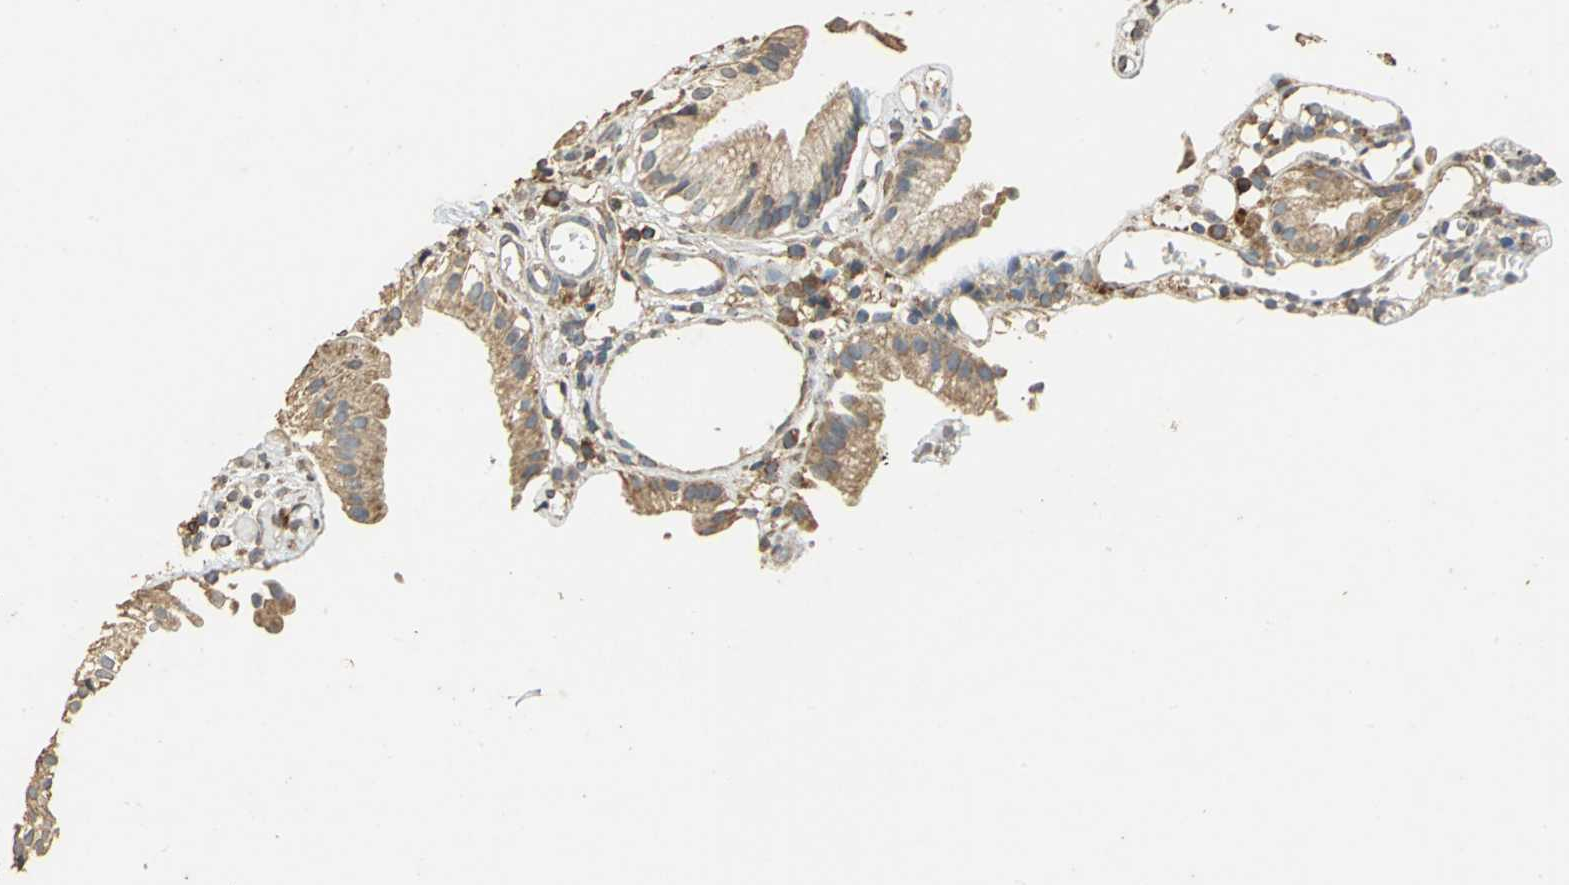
{"staining": {"intensity": "moderate", "quantity": ">75%", "location": "cytoplasmic/membranous"}, "tissue": "gallbladder", "cell_type": "Glandular cells", "image_type": "normal", "snomed": [{"axis": "morphology", "description": "Normal tissue, NOS"}, {"axis": "topography", "description": "Gallbladder"}], "caption": "IHC of benign human gallbladder shows medium levels of moderate cytoplasmic/membranous staining in about >75% of glandular cells. (DAB IHC, brown staining for protein, blue staining for nuclei).", "gene": "ACSL4", "patient": {"sex": "male", "age": 65}}